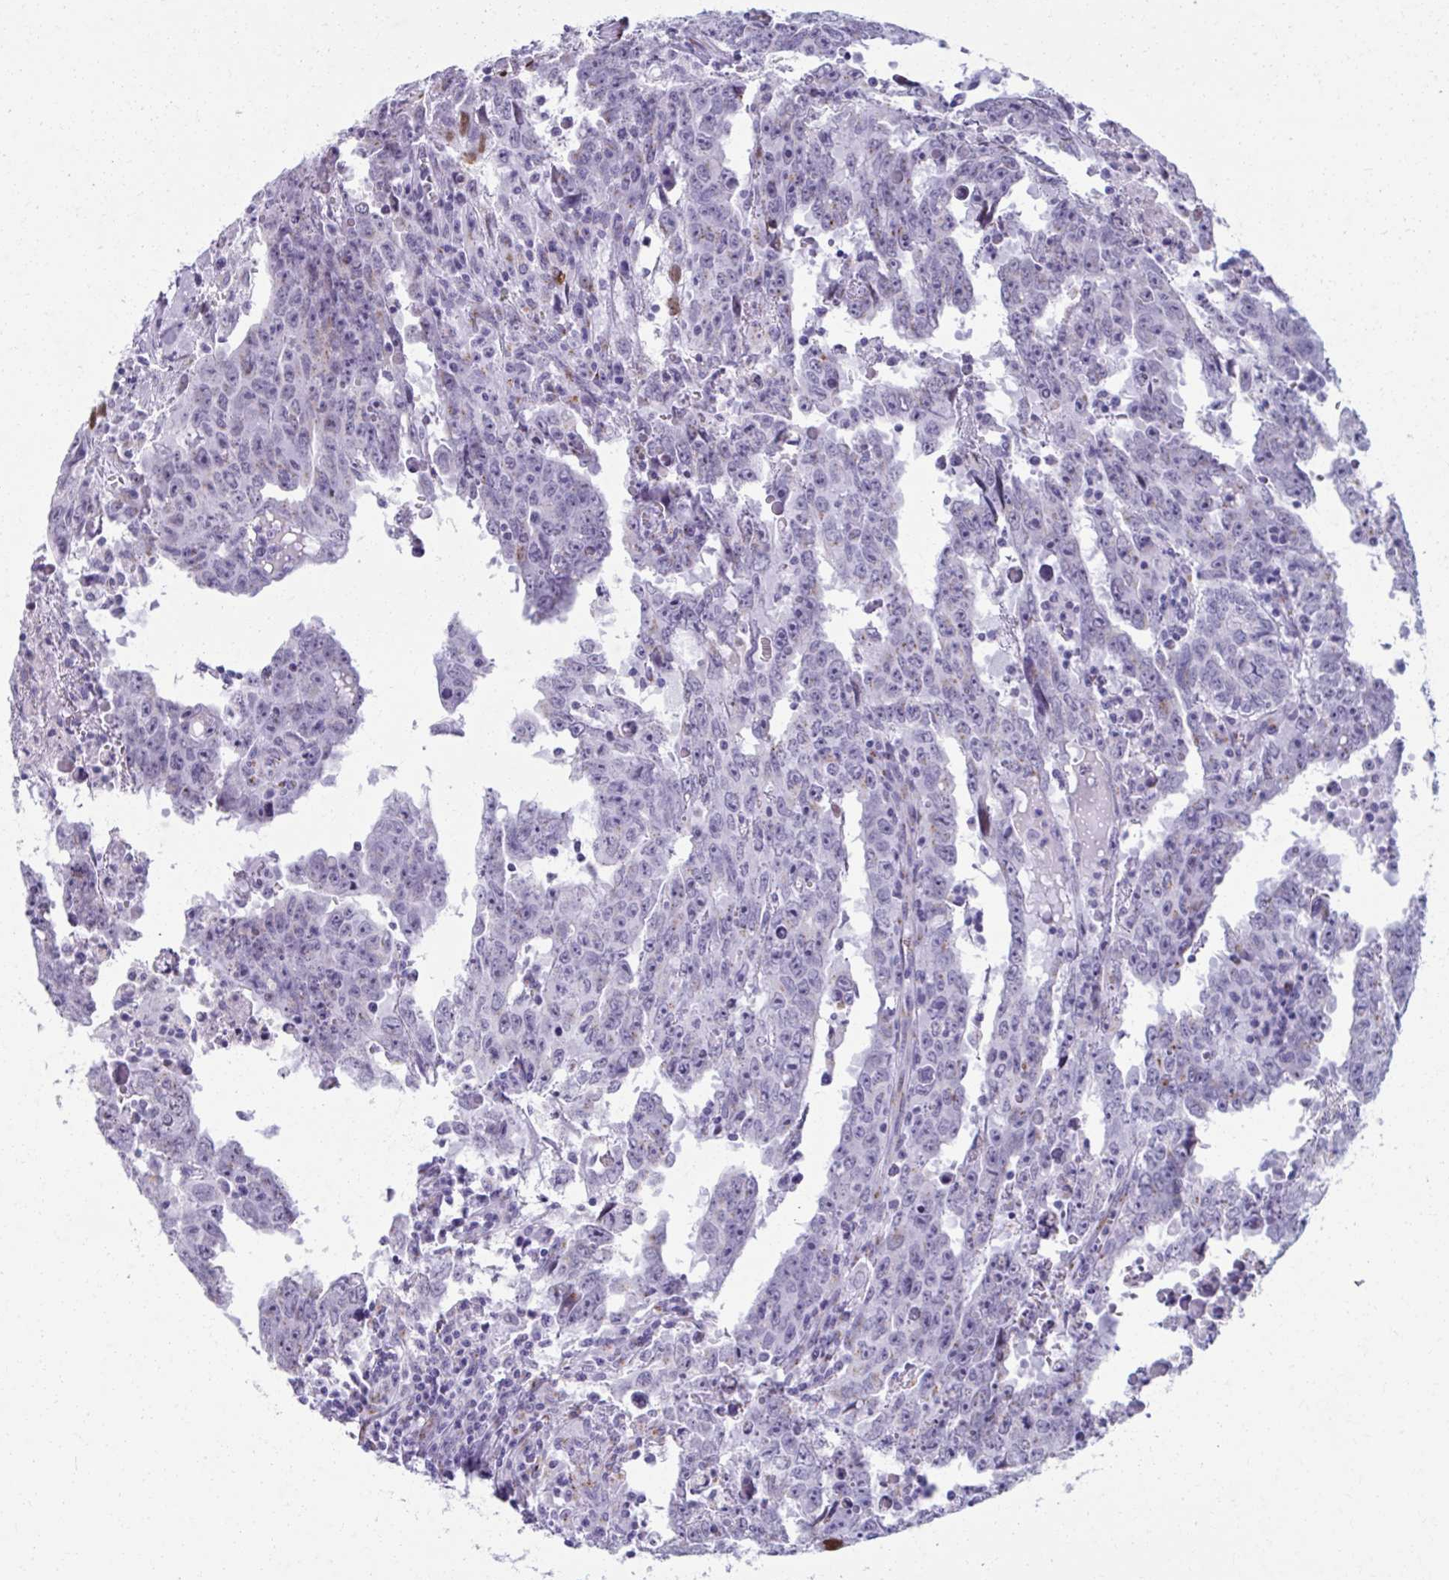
{"staining": {"intensity": "negative", "quantity": "none", "location": "none"}, "tissue": "testis cancer", "cell_type": "Tumor cells", "image_type": "cancer", "snomed": [{"axis": "morphology", "description": "Carcinoma, Embryonal, NOS"}, {"axis": "topography", "description": "Testis"}], "caption": "This photomicrograph is of testis embryonal carcinoma stained with immunohistochemistry (IHC) to label a protein in brown with the nuclei are counter-stained blue. There is no positivity in tumor cells. (Immunohistochemistry, brightfield microscopy, high magnification).", "gene": "ZNF682", "patient": {"sex": "male", "age": 22}}